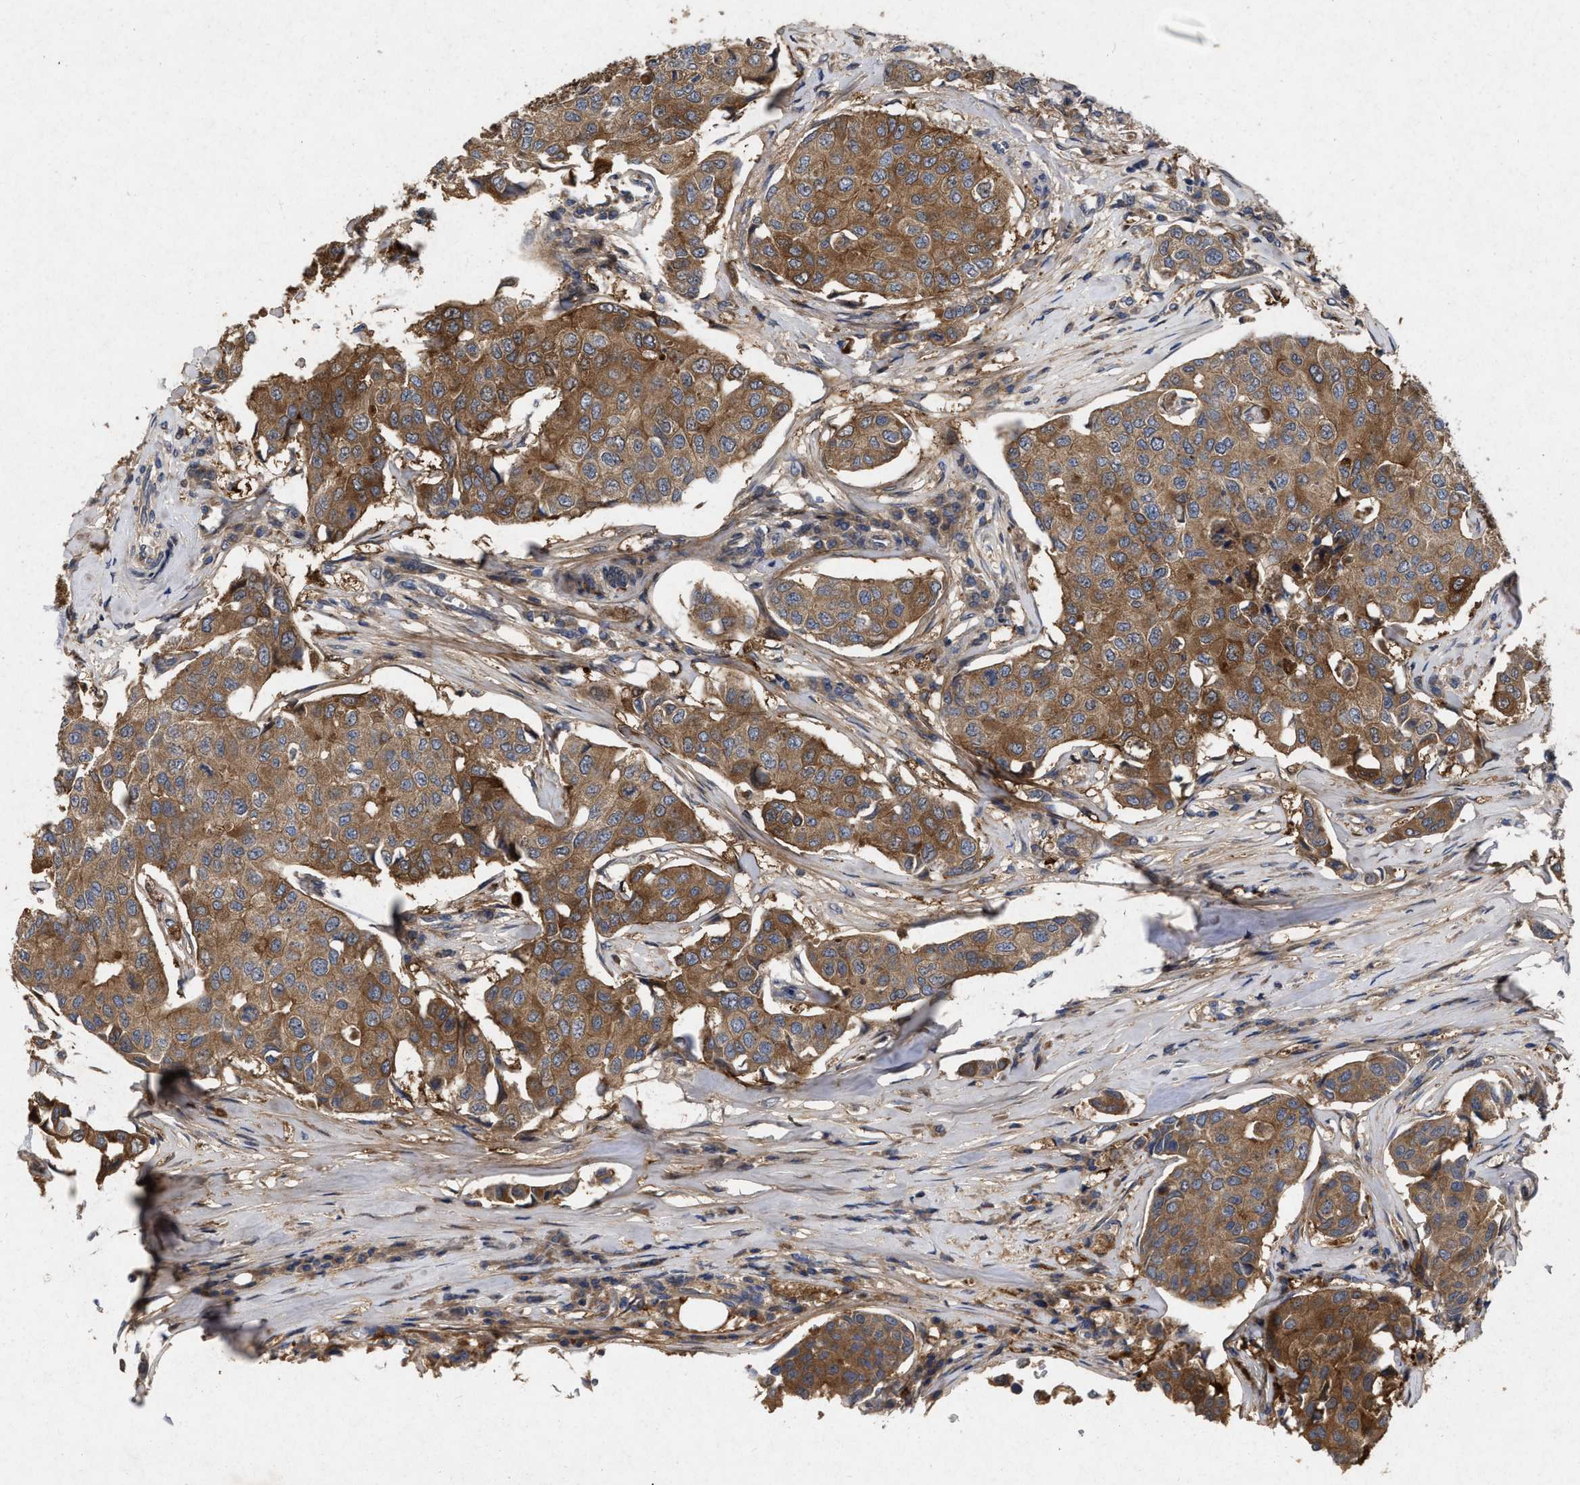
{"staining": {"intensity": "moderate", "quantity": ">75%", "location": "cytoplasmic/membranous"}, "tissue": "breast cancer", "cell_type": "Tumor cells", "image_type": "cancer", "snomed": [{"axis": "morphology", "description": "Duct carcinoma"}, {"axis": "topography", "description": "Breast"}], "caption": "Breast infiltrating ductal carcinoma tissue exhibits moderate cytoplasmic/membranous positivity in approximately >75% of tumor cells The protein is stained brown, and the nuclei are stained in blue (DAB IHC with brightfield microscopy, high magnification).", "gene": "CDKN2C", "patient": {"sex": "female", "age": 80}}